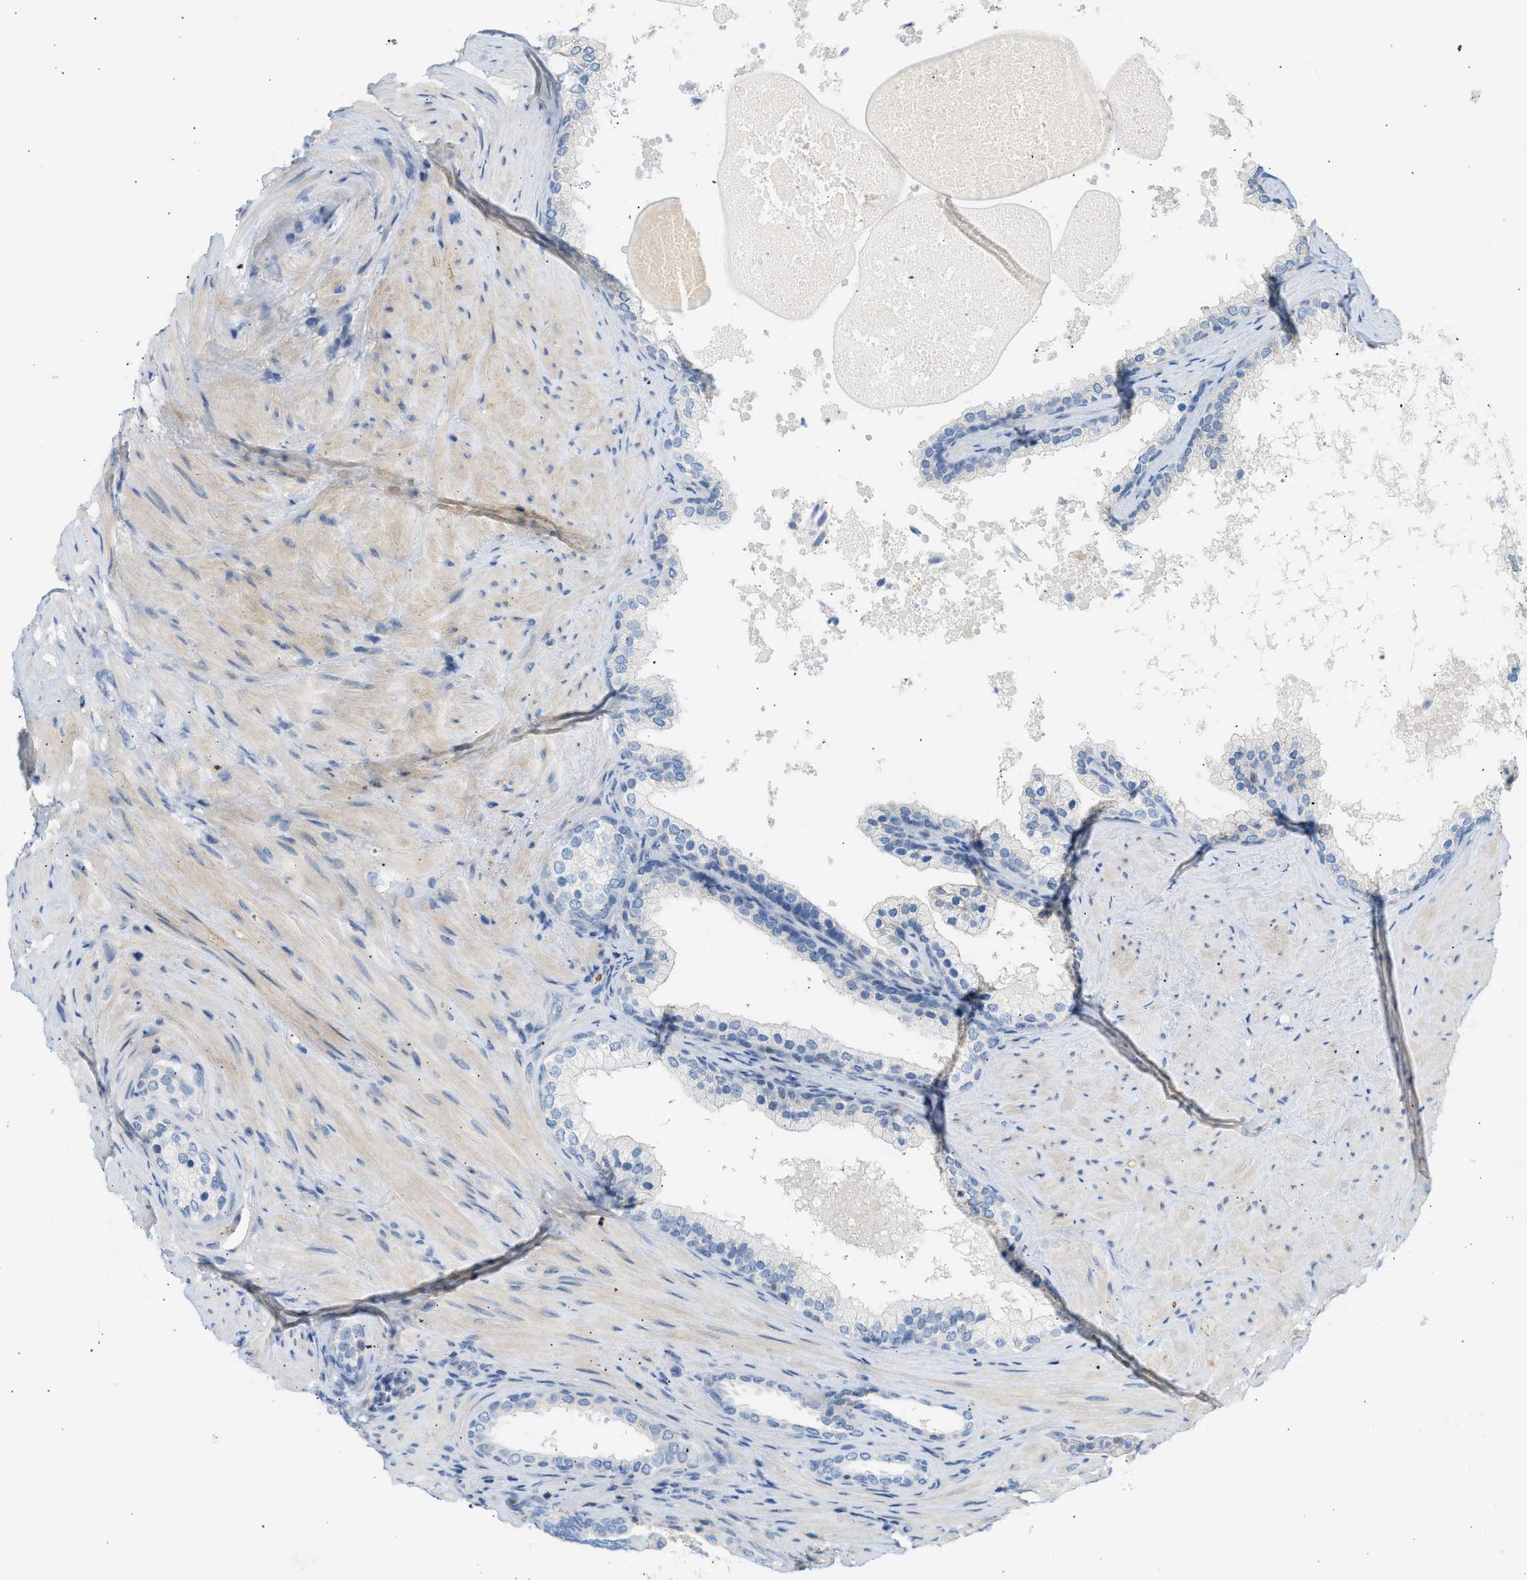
{"staining": {"intensity": "negative", "quantity": "none", "location": "none"}, "tissue": "prostate cancer", "cell_type": "Tumor cells", "image_type": "cancer", "snomed": [{"axis": "morphology", "description": "Adenocarcinoma, Low grade"}, {"axis": "topography", "description": "Prostate"}], "caption": "Tumor cells show no significant protein staining in prostate cancer.", "gene": "BVES", "patient": {"sex": "male", "age": 69}}